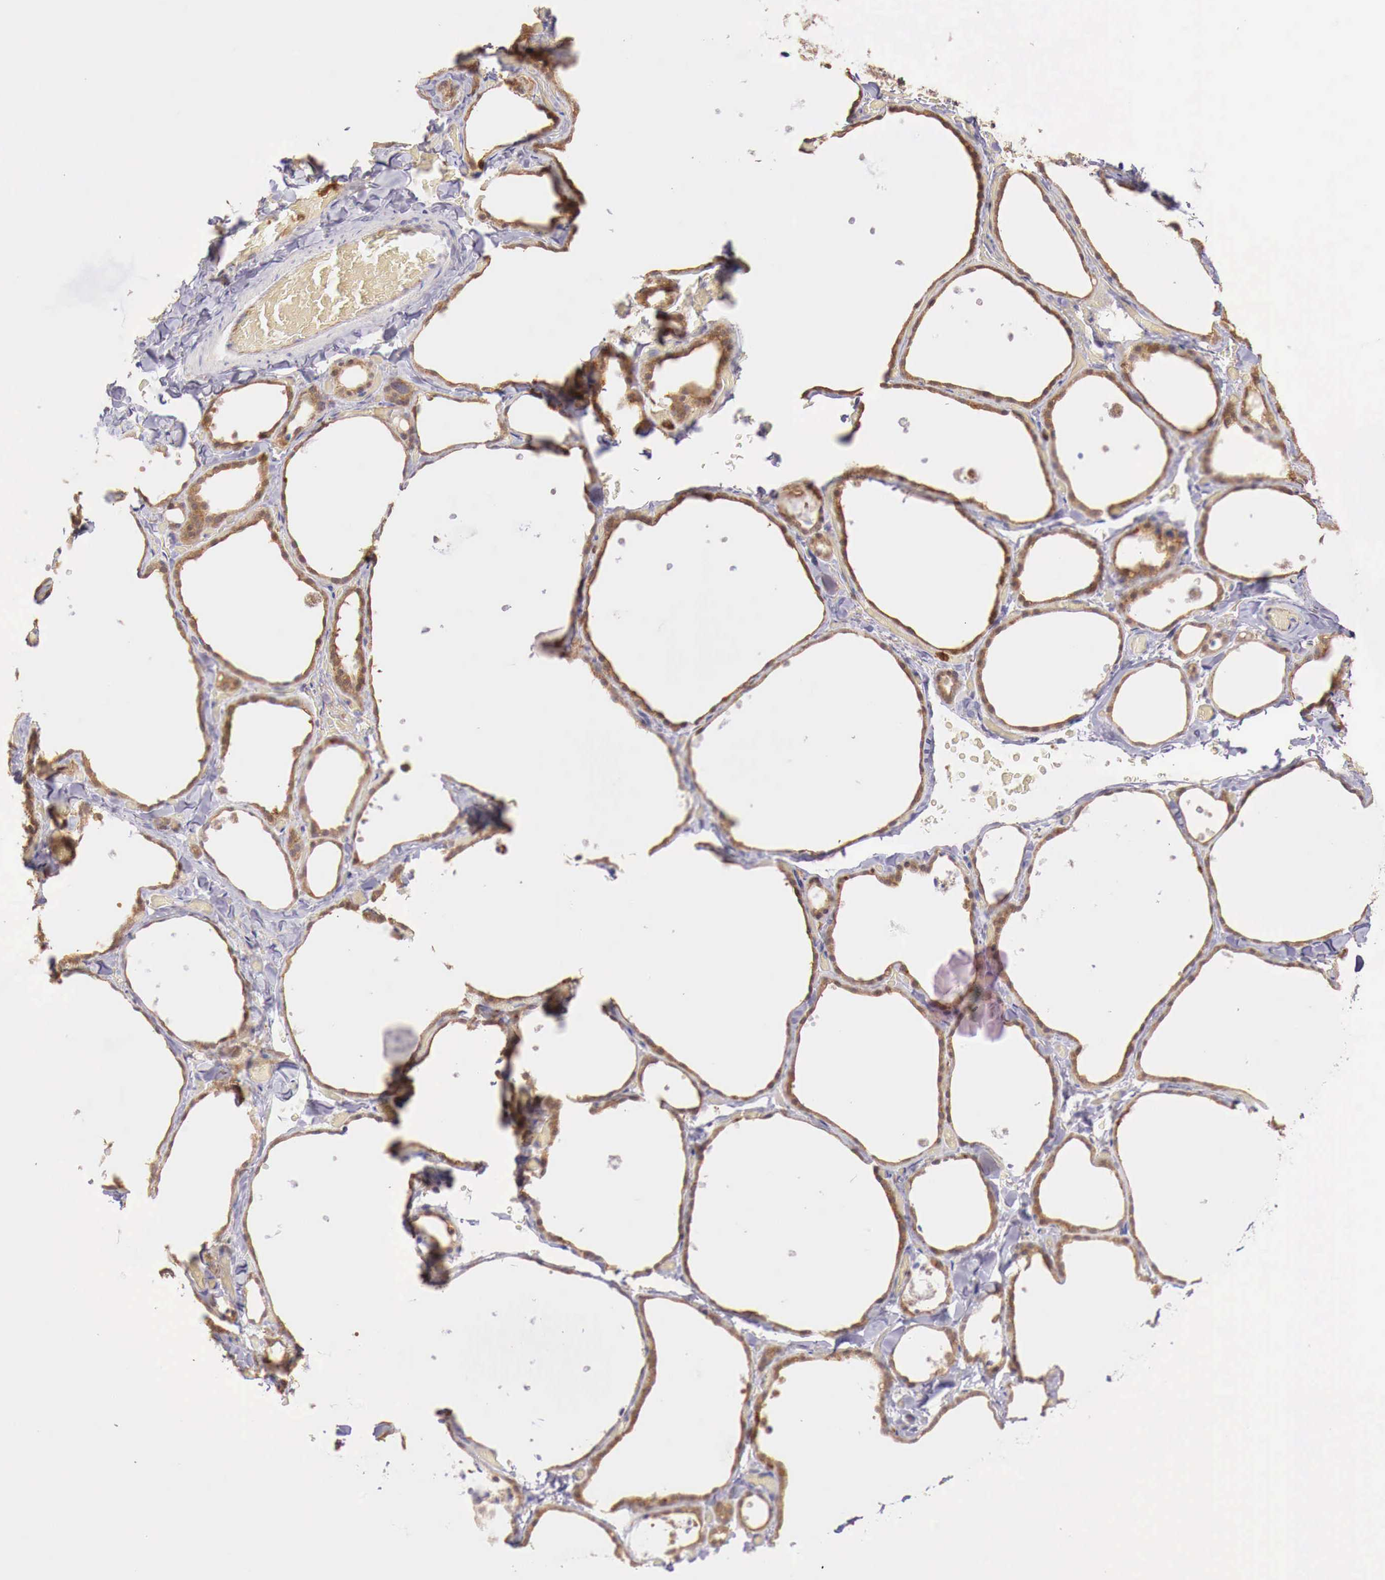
{"staining": {"intensity": "moderate", "quantity": ">75%", "location": "cytoplasmic/membranous"}, "tissue": "thyroid gland", "cell_type": "Glandular cells", "image_type": "normal", "snomed": [{"axis": "morphology", "description": "Normal tissue, NOS"}, {"axis": "topography", "description": "Thyroid gland"}], "caption": "Protein analysis of unremarkable thyroid gland shows moderate cytoplasmic/membranous expression in approximately >75% of glandular cells.", "gene": "GAB2", "patient": {"sex": "male", "age": 34}}